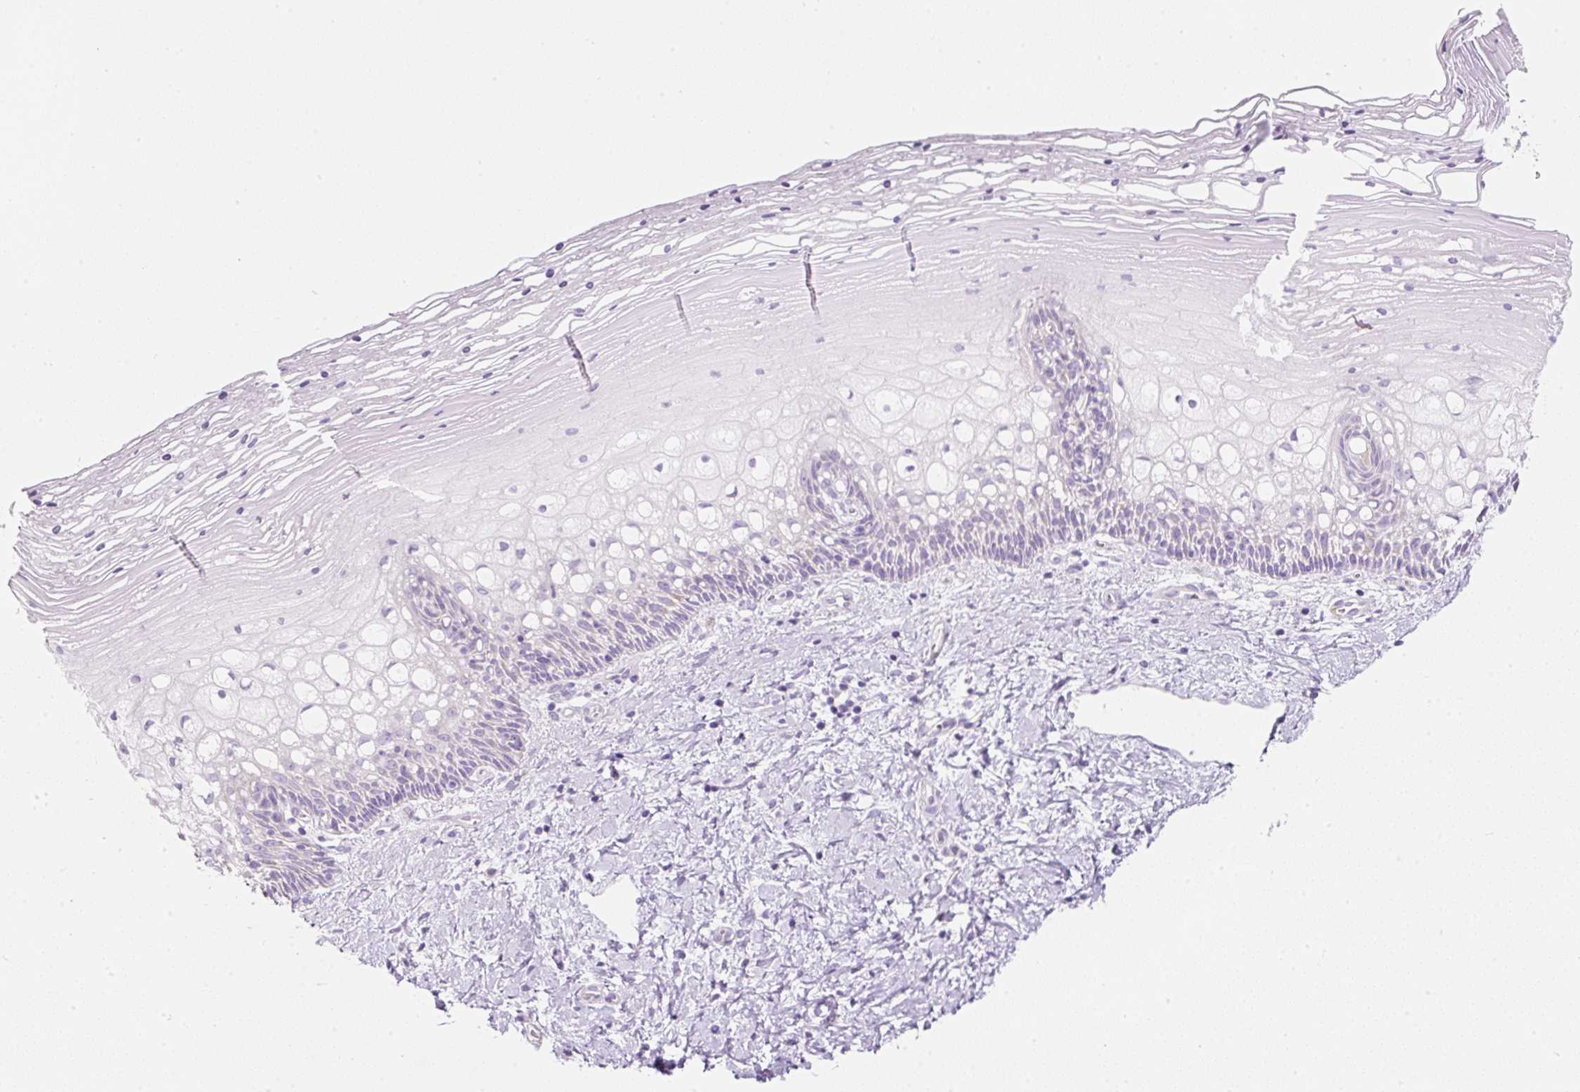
{"staining": {"intensity": "weak", "quantity": "<25%", "location": "cytoplasmic/membranous"}, "tissue": "cervix", "cell_type": "Glandular cells", "image_type": "normal", "snomed": [{"axis": "morphology", "description": "Normal tissue, NOS"}, {"axis": "topography", "description": "Cervix"}], "caption": "Immunohistochemical staining of unremarkable cervix exhibits no significant staining in glandular cells. (DAB (3,3'-diaminobenzidine) immunohistochemistry (IHC) with hematoxylin counter stain).", "gene": "ERAP2", "patient": {"sex": "female", "age": 36}}